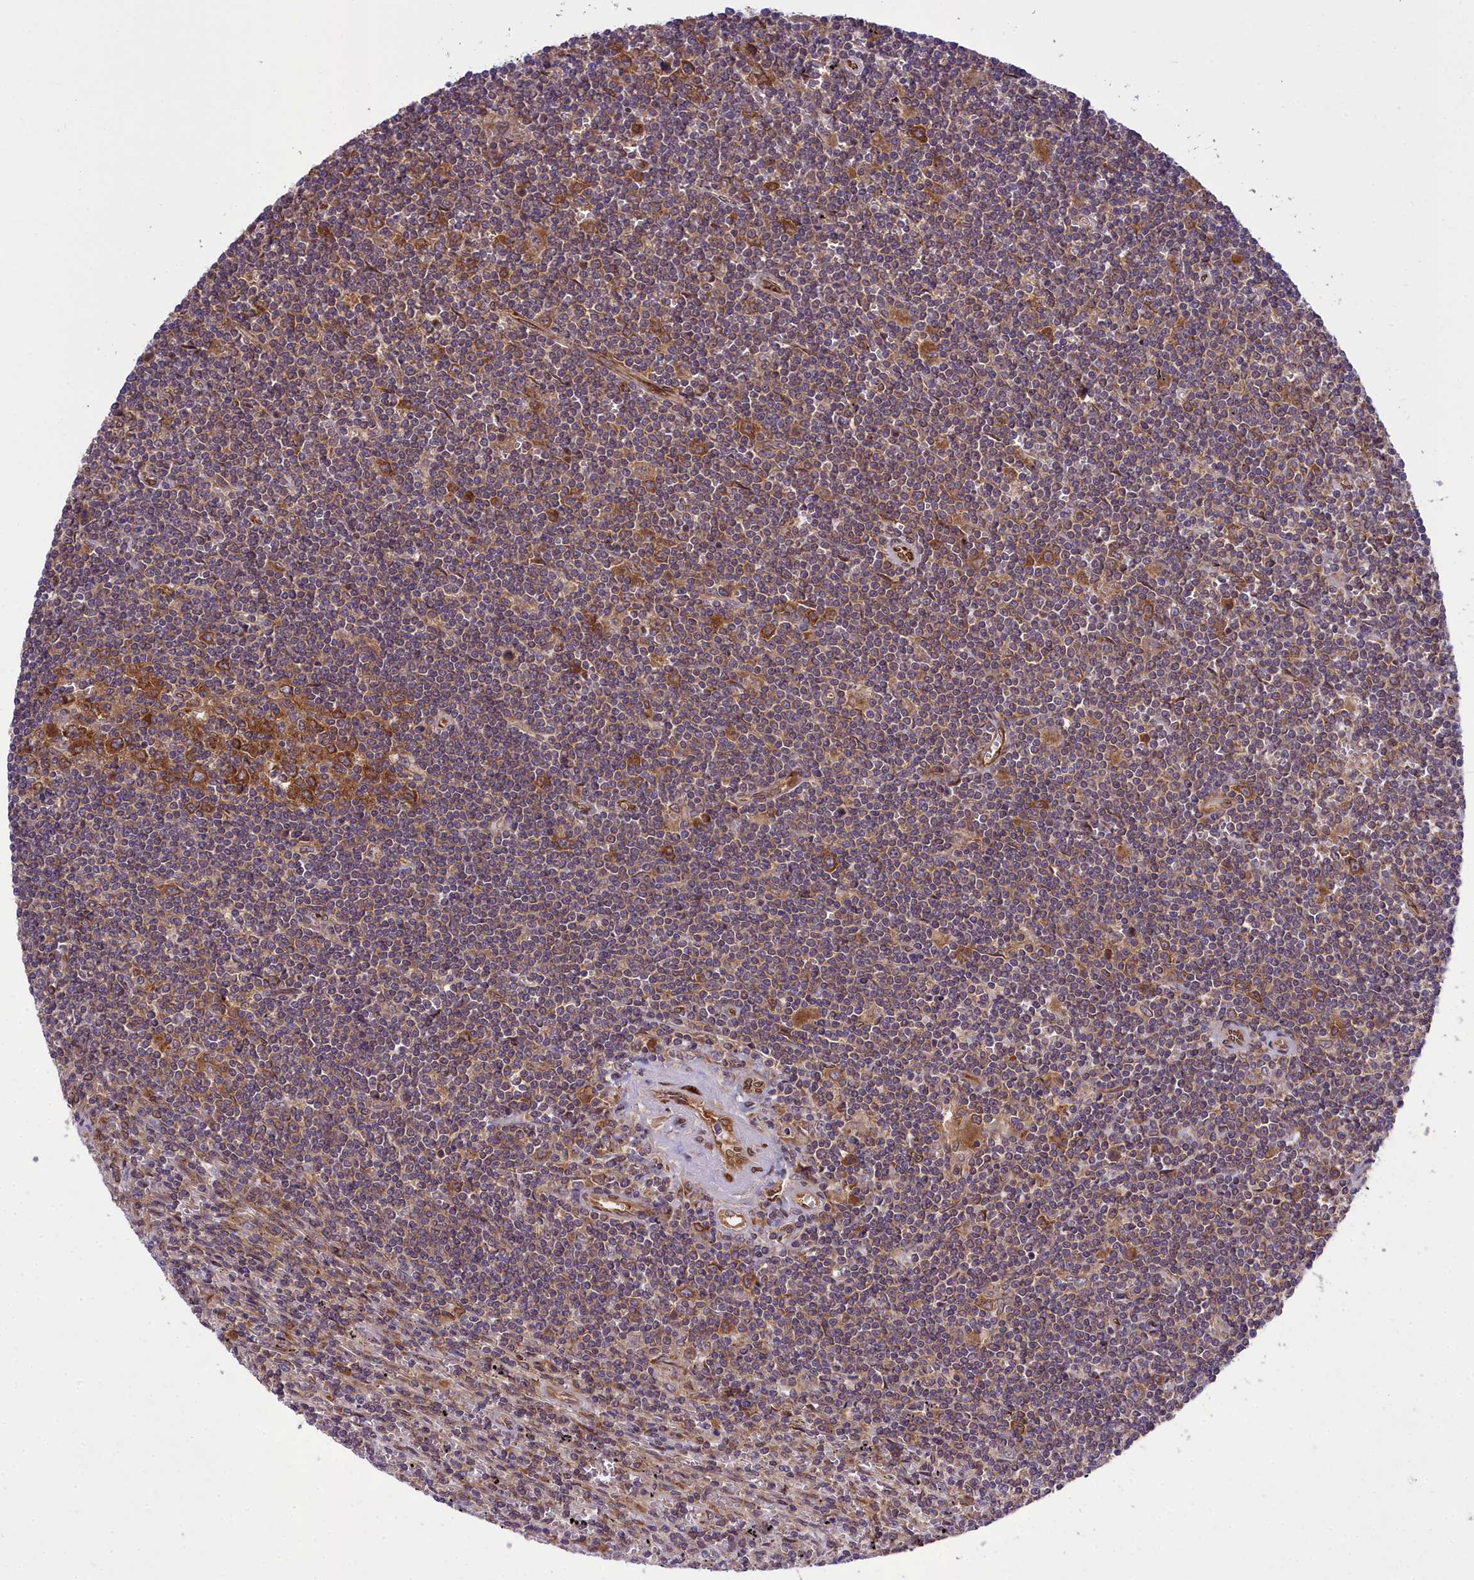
{"staining": {"intensity": "moderate", "quantity": "<25%", "location": "cytoplasmic/membranous"}, "tissue": "lymphoma", "cell_type": "Tumor cells", "image_type": "cancer", "snomed": [{"axis": "morphology", "description": "Malignant lymphoma, non-Hodgkin's type, Low grade"}, {"axis": "topography", "description": "Spleen"}], "caption": "Brown immunohistochemical staining in human low-grade malignant lymphoma, non-Hodgkin's type exhibits moderate cytoplasmic/membranous positivity in approximately <25% of tumor cells.", "gene": "DHCR7", "patient": {"sex": "male", "age": 76}}